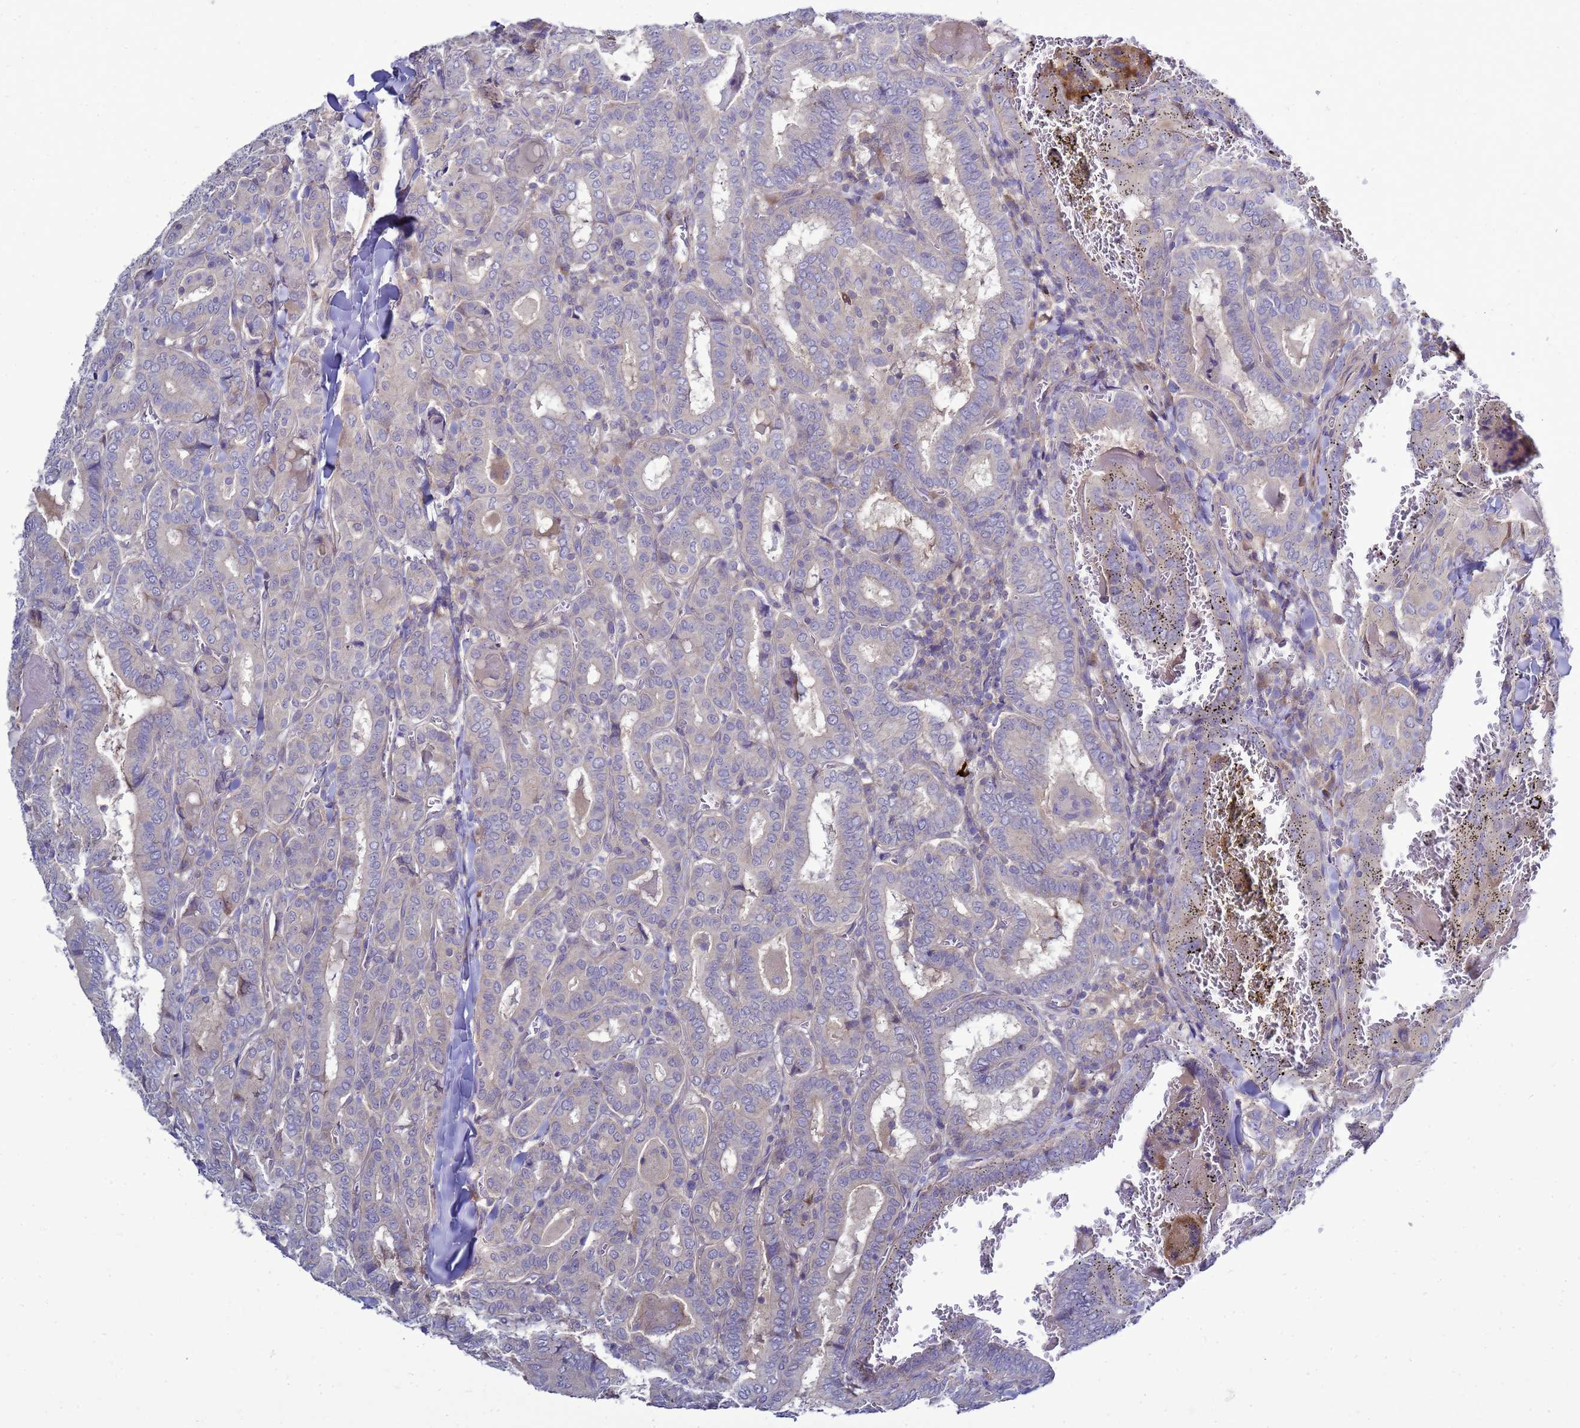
{"staining": {"intensity": "negative", "quantity": "none", "location": "none"}, "tissue": "thyroid cancer", "cell_type": "Tumor cells", "image_type": "cancer", "snomed": [{"axis": "morphology", "description": "Papillary adenocarcinoma, NOS"}, {"axis": "topography", "description": "Thyroid gland"}], "caption": "A micrograph of thyroid cancer stained for a protein shows no brown staining in tumor cells.", "gene": "MON1B", "patient": {"sex": "female", "age": 72}}